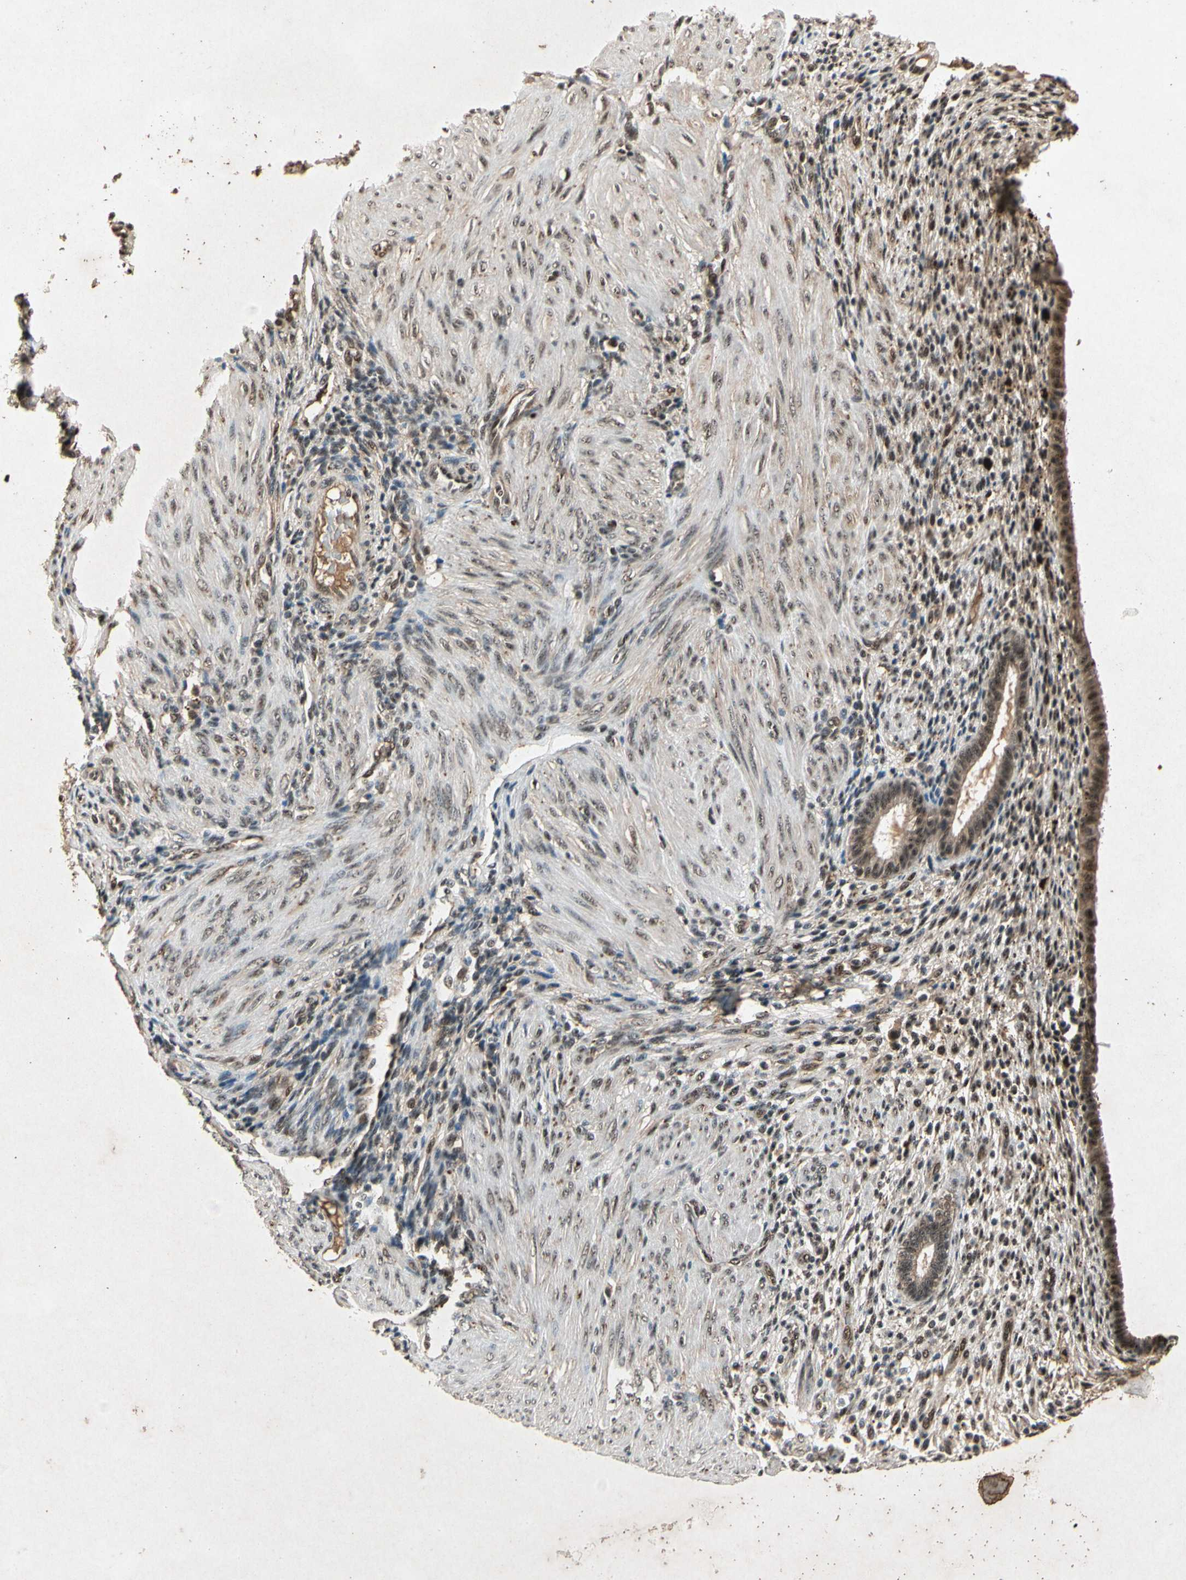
{"staining": {"intensity": "moderate", "quantity": "25%-75%", "location": "cytoplasmic/membranous,nuclear"}, "tissue": "endometrium", "cell_type": "Cells in endometrial stroma", "image_type": "normal", "snomed": [{"axis": "morphology", "description": "Normal tissue, NOS"}, {"axis": "topography", "description": "Endometrium"}], "caption": "Brown immunohistochemical staining in normal endometrium reveals moderate cytoplasmic/membranous,nuclear positivity in about 25%-75% of cells in endometrial stroma.", "gene": "PML", "patient": {"sex": "female", "age": 72}}